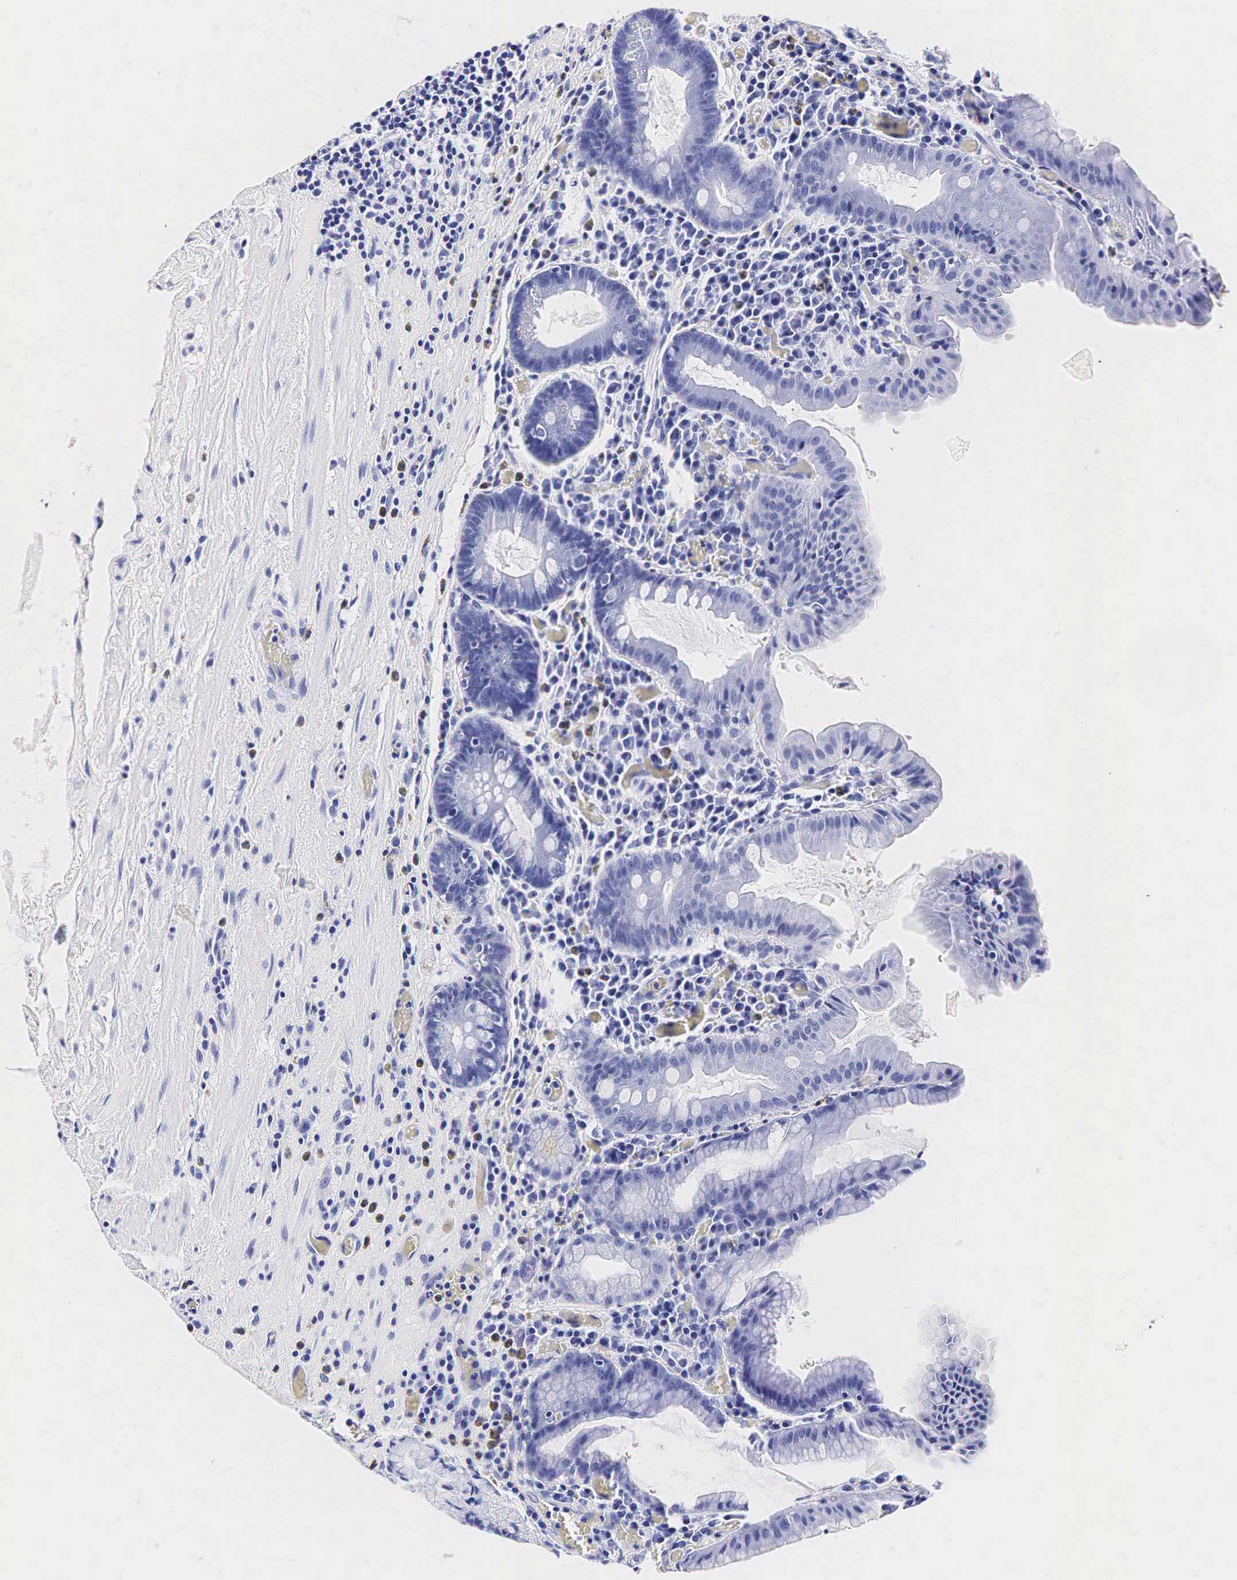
{"staining": {"intensity": "negative", "quantity": "none", "location": "none"}, "tissue": "stomach", "cell_type": "Glandular cells", "image_type": "normal", "snomed": [{"axis": "morphology", "description": "Normal tissue, NOS"}, {"axis": "topography", "description": "Stomach, lower"}, {"axis": "topography", "description": "Duodenum"}], "caption": "High magnification brightfield microscopy of unremarkable stomach stained with DAB (3,3'-diaminobenzidine) (brown) and counterstained with hematoxylin (blue): glandular cells show no significant positivity. (DAB (3,3'-diaminobenzidine) IHC visualized using brightfield microscopy, high magnification).", "gene": "TG", "patient": {"sex": "male", "age": 84}}